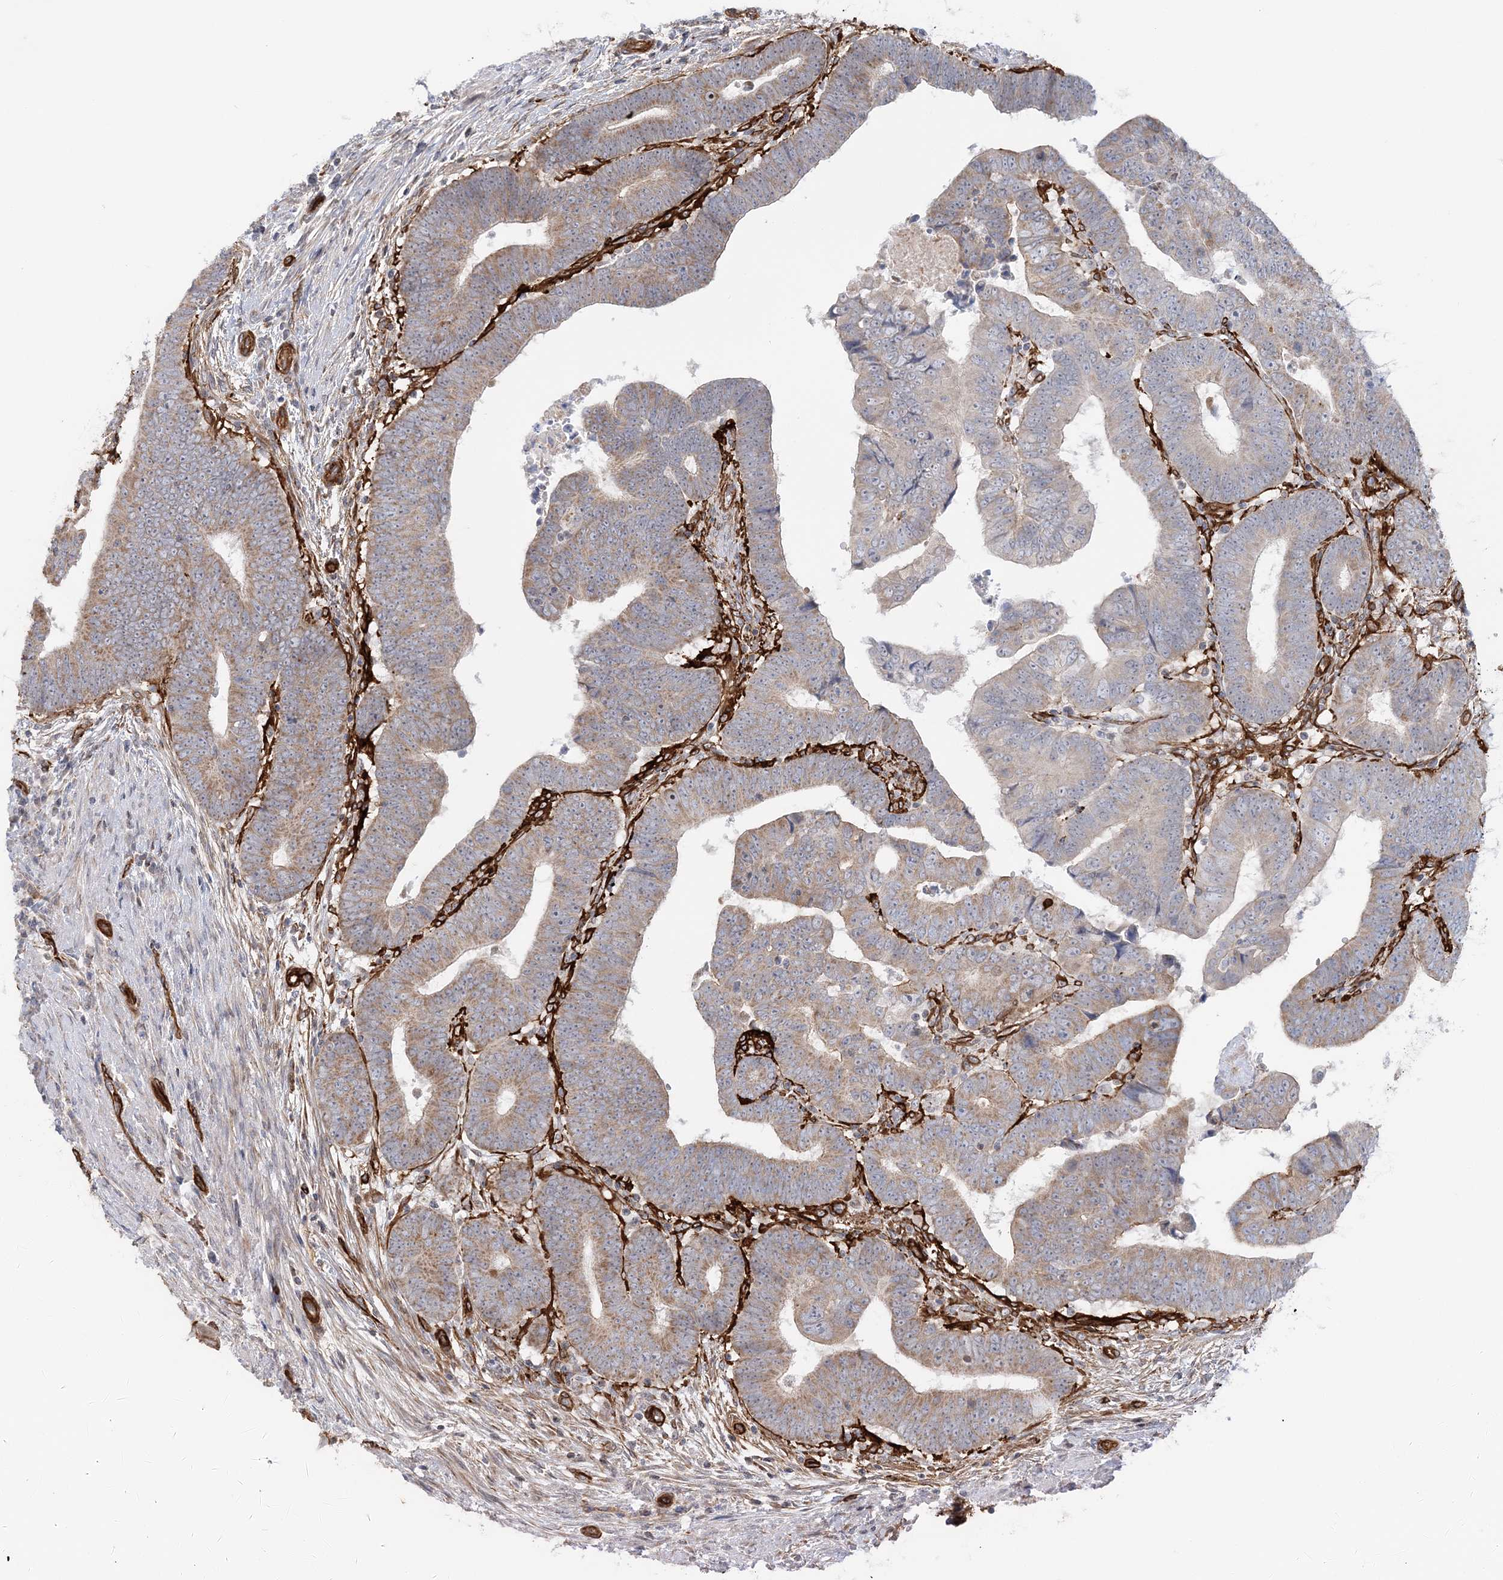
{"staining": {"intensity": "weak", "quantity": "25%-75%", "location": "cytoplasmic/membranous"}, "tissue": "colorectal cancer", "cell_type": "Tumor cells", "image_type": "cancer", "snomed": [{"axis": "morphology", "description": "Normal tissue, NOS"}, {"axis": "morphology", "description": "Adenocarcinoma, NOS"}, {"axis": "topography", "description": "Rectum"}], "caption": "The image reveals immunohistochemical staining of adenocarcinoma (colorectal). There is weak cytoplasmic/membranous staining is appreciated in about 25%-75% of tumor cells.", "gene": "AFAP1L2", "patient": {"sex": "female", "age": 65}}